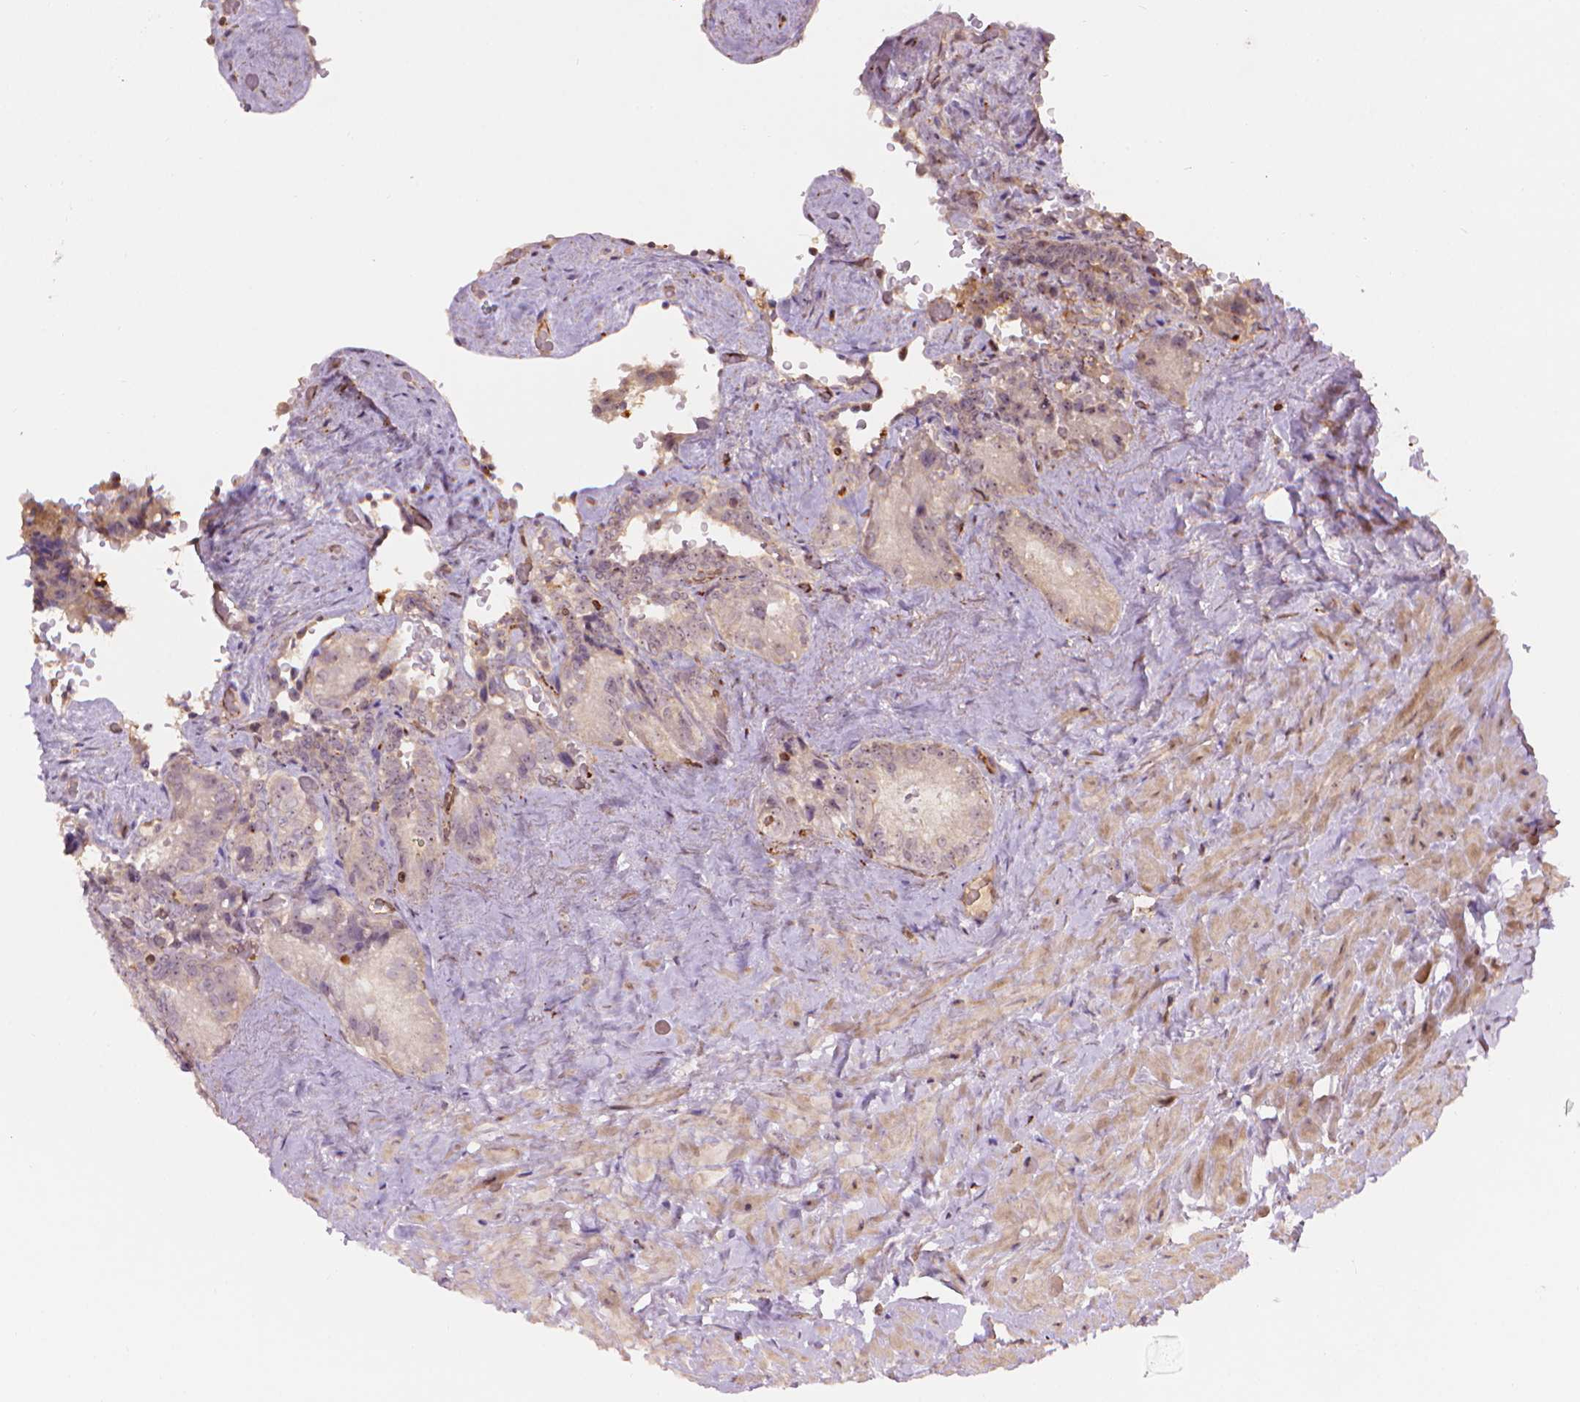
{"staining": {"intensity": "weak", "quantity": "<25%", "location": "nuclear"}, "tissue": "seminal vesicle", "cell_type": "Glandular cells", "image_type": "normal", "snomed": [{"axis": "morphology", "description": "Normal tissue, NOS"}, {"axis": "topography", "description": "Seminal veicle"}], "caption": "High magnification brightfield microscopy of benign seminal vesicle stained with DAB (brown) and counterstained with hematoxylin (blue): glandular cells show no significant staining. The staining was performed using DAB (3,3'-diaminobenzidine) to visualize the protein expression in brown, while the nuclei were stained in blue with hematoxylin (Magnification: 20x).", "gene": "SMC2", "patient": {"sex": "male", "age": 69}}